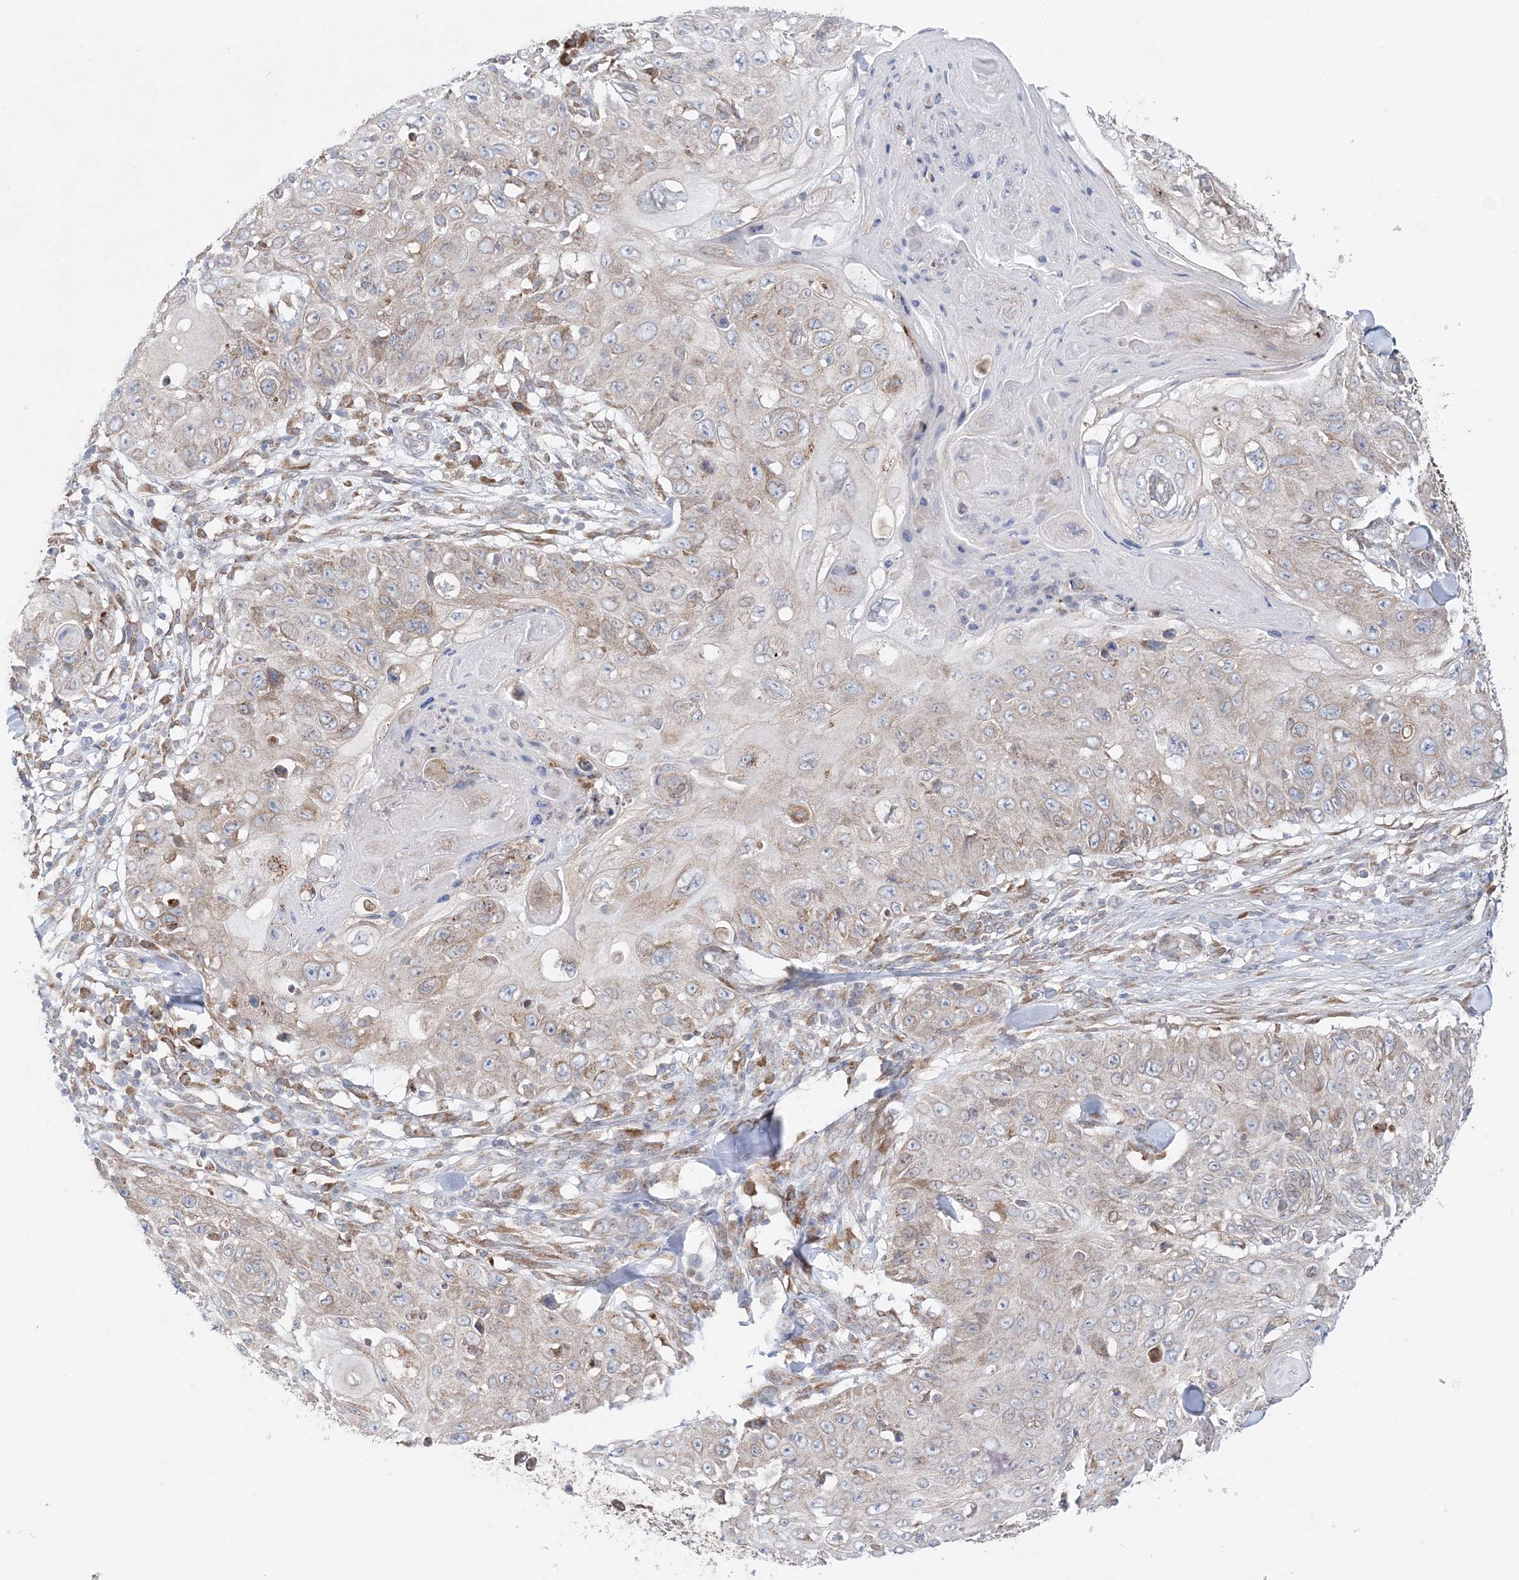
{"staining": {"intensity": "weak", "quantity": "<25%", "location": "cytoplasmic/membranous"}, "tissue": "skin cancer", "cell_type": "Tumor cells", "image_type": "cancer", "snomed": [{"axis": "morphology", "description": "Squamous cell carcinoma, NOS"}, {"axis": "topography", "description": "Skin"}], "caption": "IHC of human skin squamous cell carcinoma reveals no positivity in tumor cells.", "gene": "TMED10", "patient": {"sex": "male", "age": 86}}